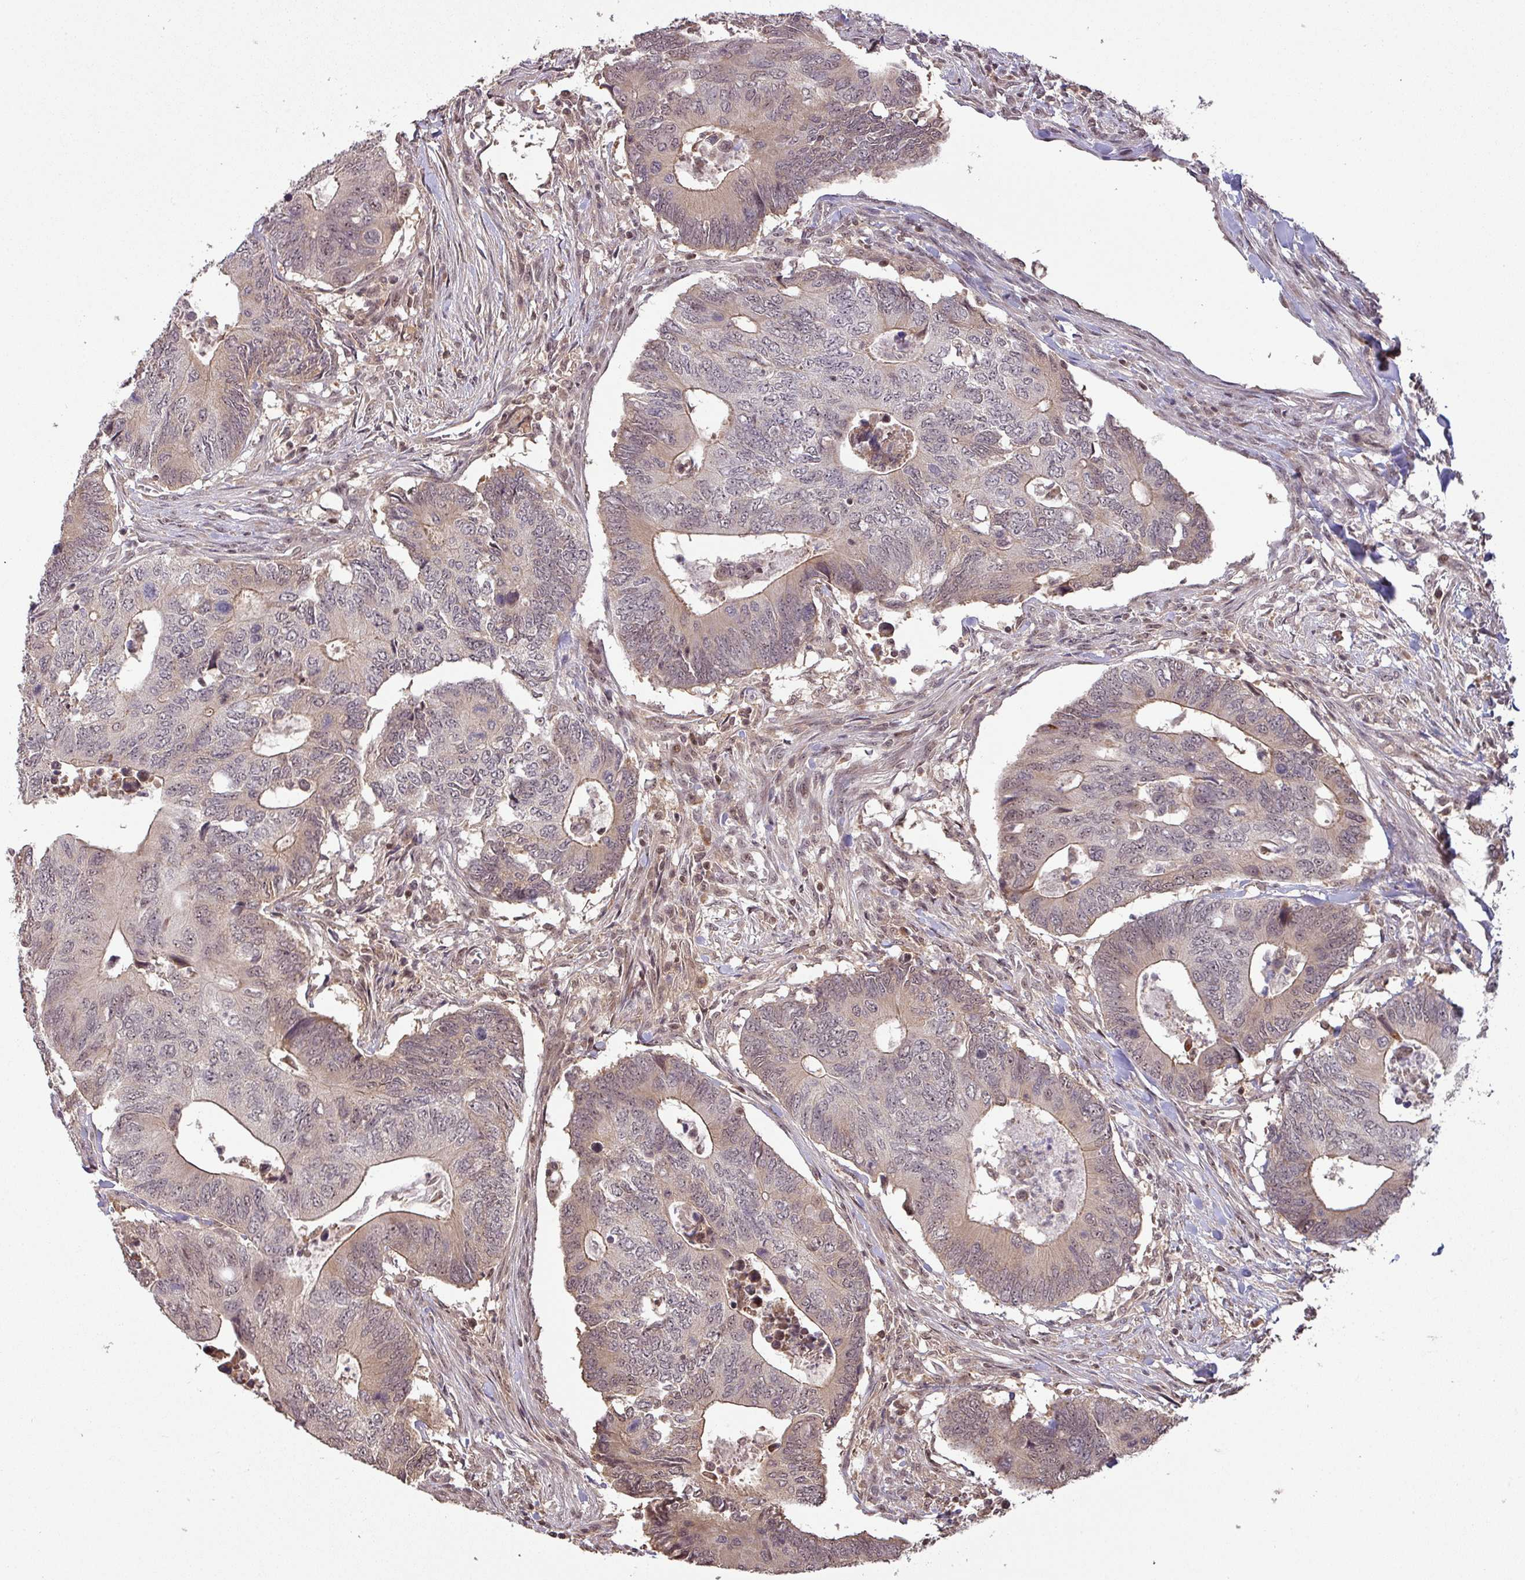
{"staining": {"intensity": "moderate", "quantity": "25%-75%", "location": "cytoplasmic/membranous"}, "tissue": "colorectal cancer", "cell_type": "Tumor cells", "image_type": "cancer", "snomed": [{"axis": "morphology", "description": "Adenocarcinoma, NOS"}, {"axis": "topography", "description": "Colon"}], "caption": "Immunohistochemical staining of human adenocarcinoma (colorectal) exhibits moderate cytoplasmic/membranous protein positivity in about 25%-75% of tumor cells.", "gene": "ZBTB14", "patient": {"sex": "male", "age": 87}}